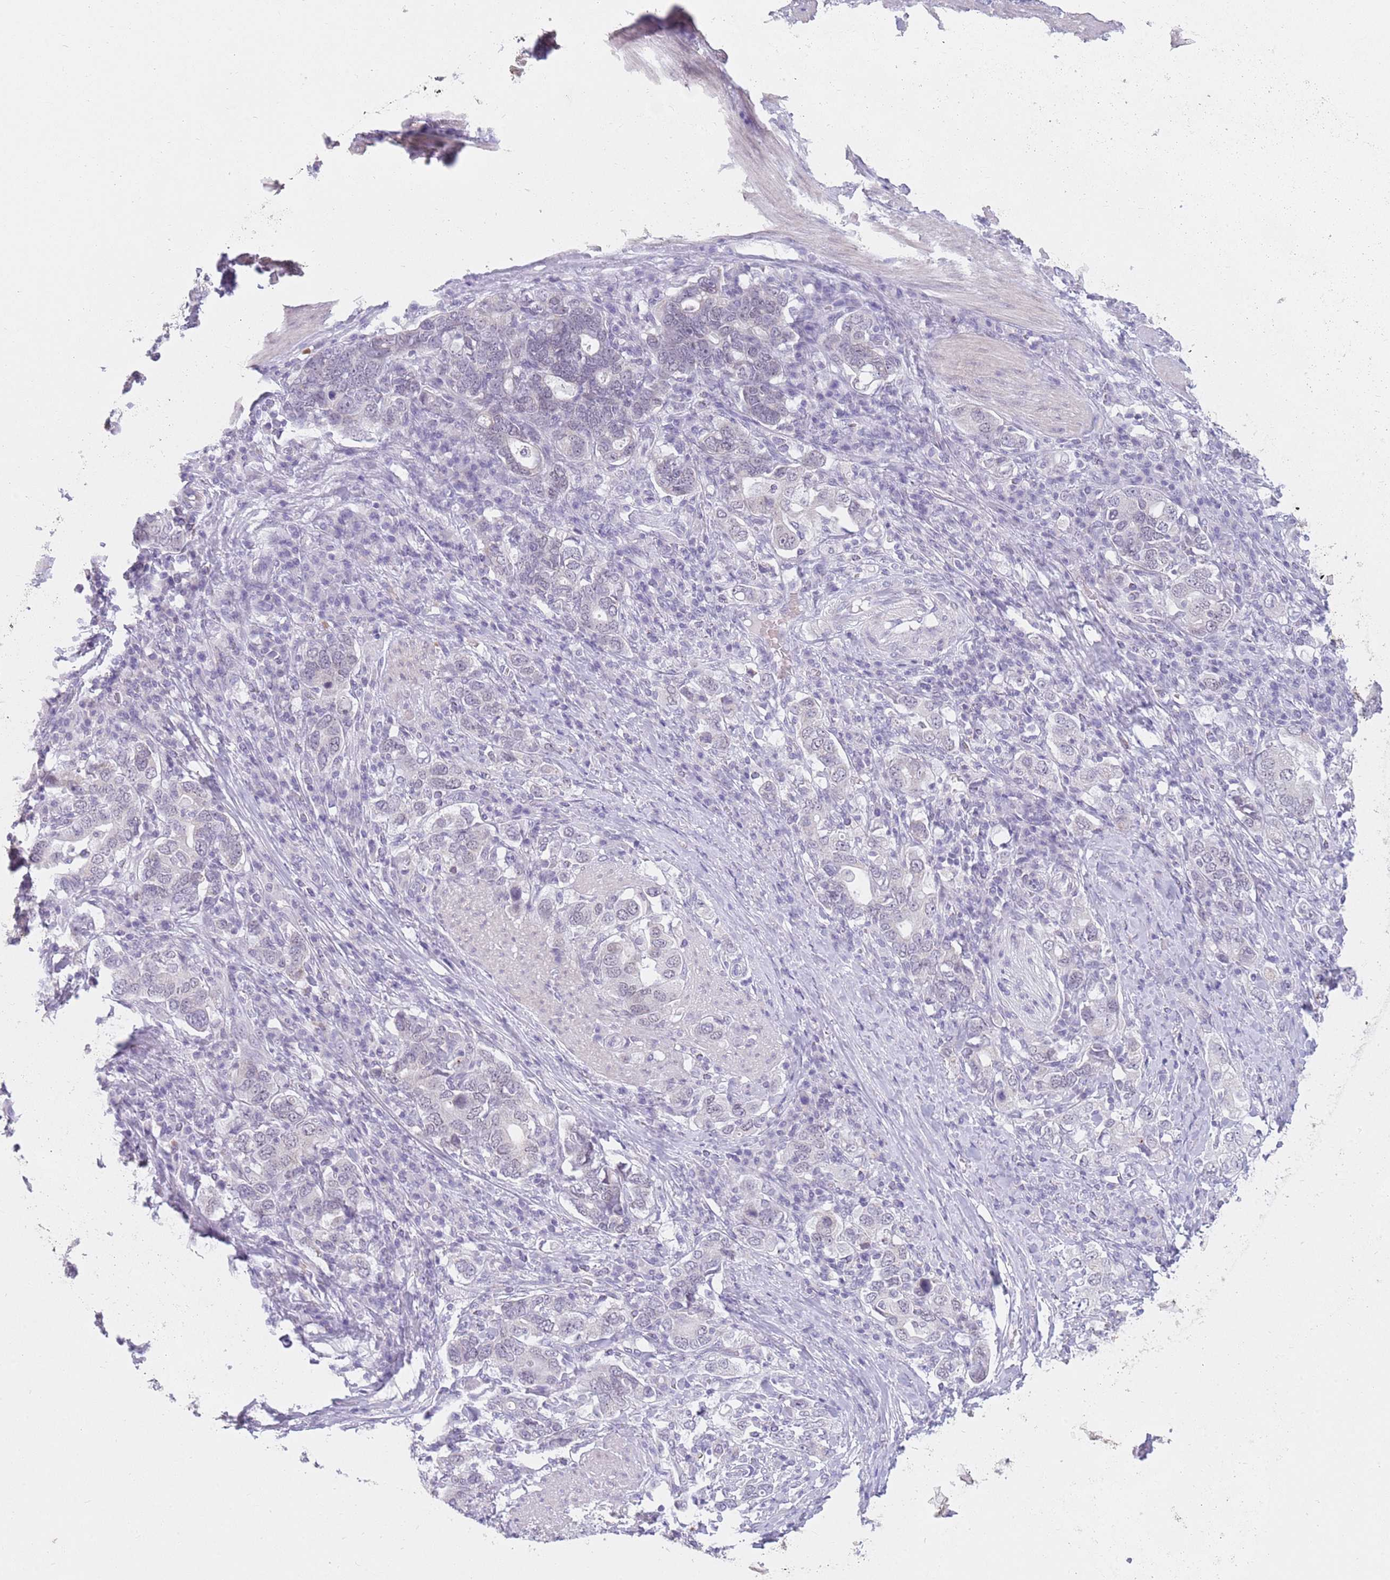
{"staining": {"intensity": "weak", "quantity": "<25%", "location": "nuclear"}, "tissue": "stomach cancer", "cell_type": "Tumor cells", "image_type": "cancer", "snomed": [{"axis": "morphology", "description": "Adenocarcinoma, NOS"}, {"axis": "topography", "description": "Stomach, upper"}, {"axis": "topography", "description": "Stomach"}], "caption": "The immunohistochemistry (IHC) image has no significant positivity in tumor cells of stomach cancer (adenocarcinoma) tissue. (Immunohistochemistry (ihc), brightfield microscopy, high magnification).", "gene": "ZNF574", "patient": {"sex": "male", "age": 62}}